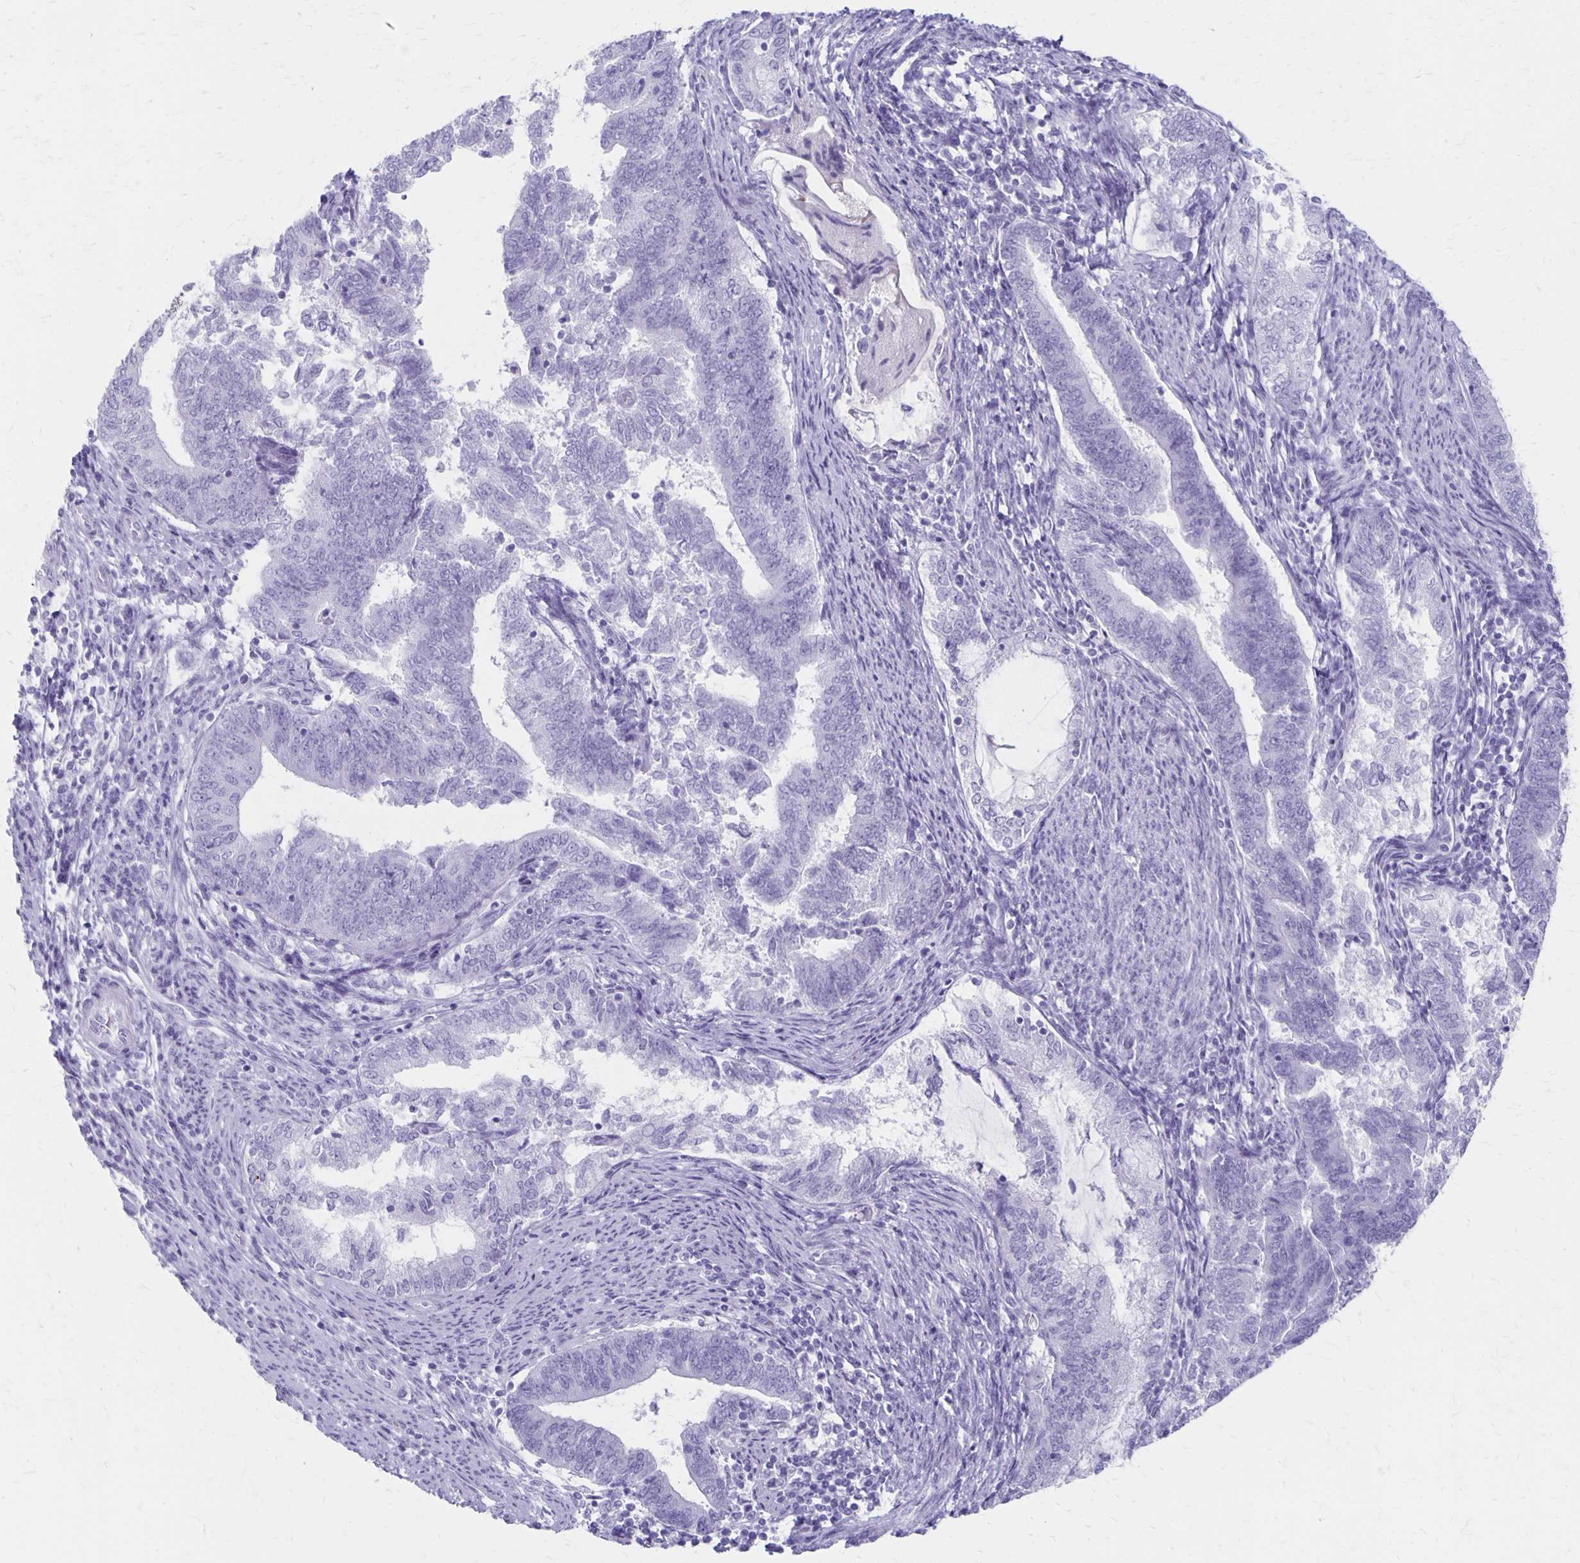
{"staining": {"intensity": "negative", "quantity": "none", "location": "none"}, "tissue": "endometrial cancer", "cell_type": "Tumor cells", "image_type": "cancer", "snomed": [{"axis": "morphology", "description": "Adenocarcinoma, NOS"}, {"axis": "topography", "description": "Endometrium"}], "caption": "Tumor cells show no significant expression in endometrial adenocarcinoma.", "gene": "MAGEC2", "patient": {"sex": "female", "age": 65}}